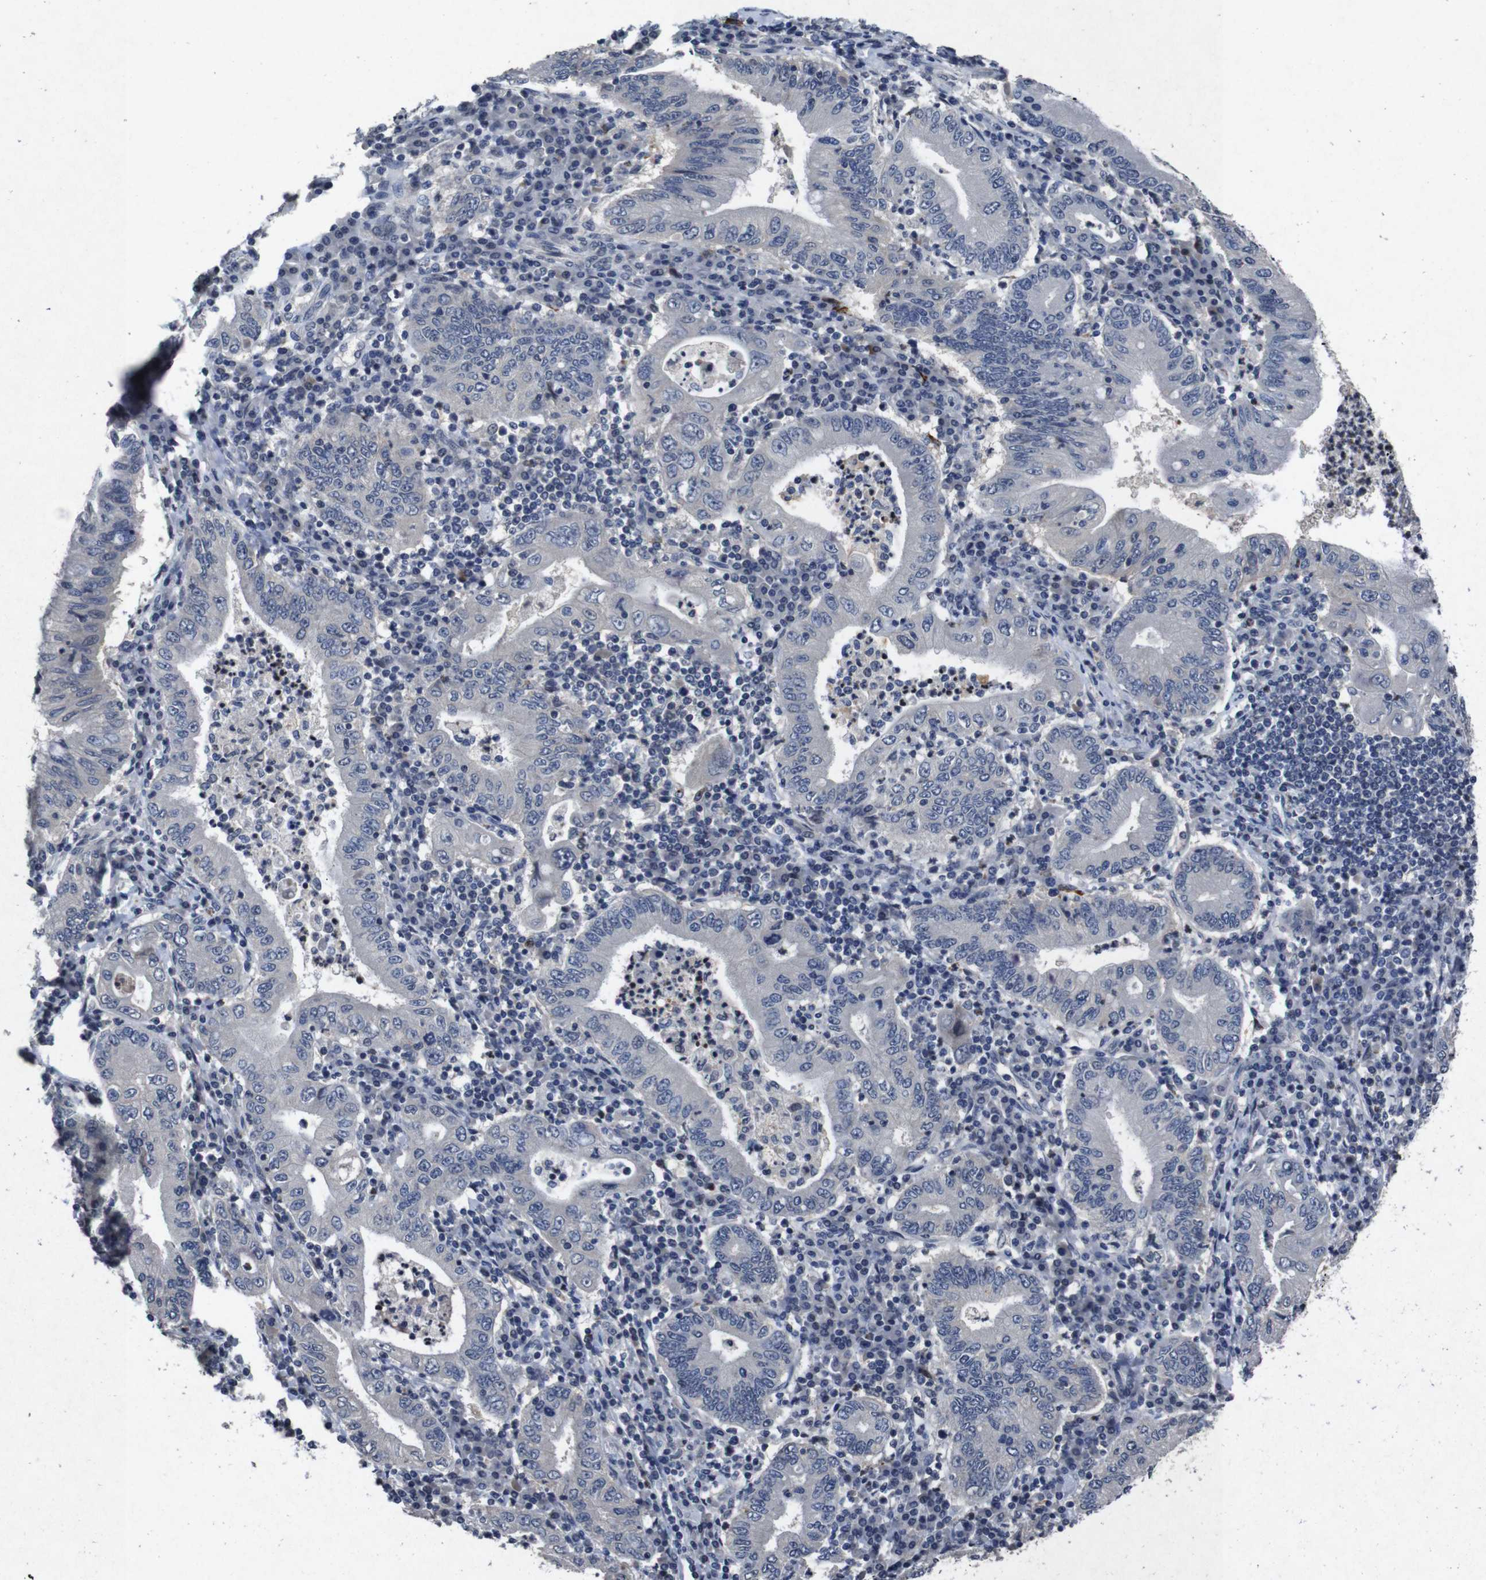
{"staining": {"intensity": "negative", "quantity": "none", "location": "none"}, "tissue": "stomach cancer", "cell_type": "Tumor cells", "image_type": "cancer", "snomed": [{"axis": "morphology", "description": "Normal tissue, NOS"}, {"axis": "morphology", "description": "Adenocarcinoma, NOS"}, {"axis": "topography", "description": "Esophagus"}, {"axis": "topography", "description": "Stomach, upper"}, {"axis": "topography", "description": "Peripheral nerve tissue"}], "caption": "IHC histopathology image of adenocarcinoma (stomach) stained for a protein (brown), which displays no expression in tumor cells.", "gene": "AKT3", "patient": {"sex": "male", "age": 62}}